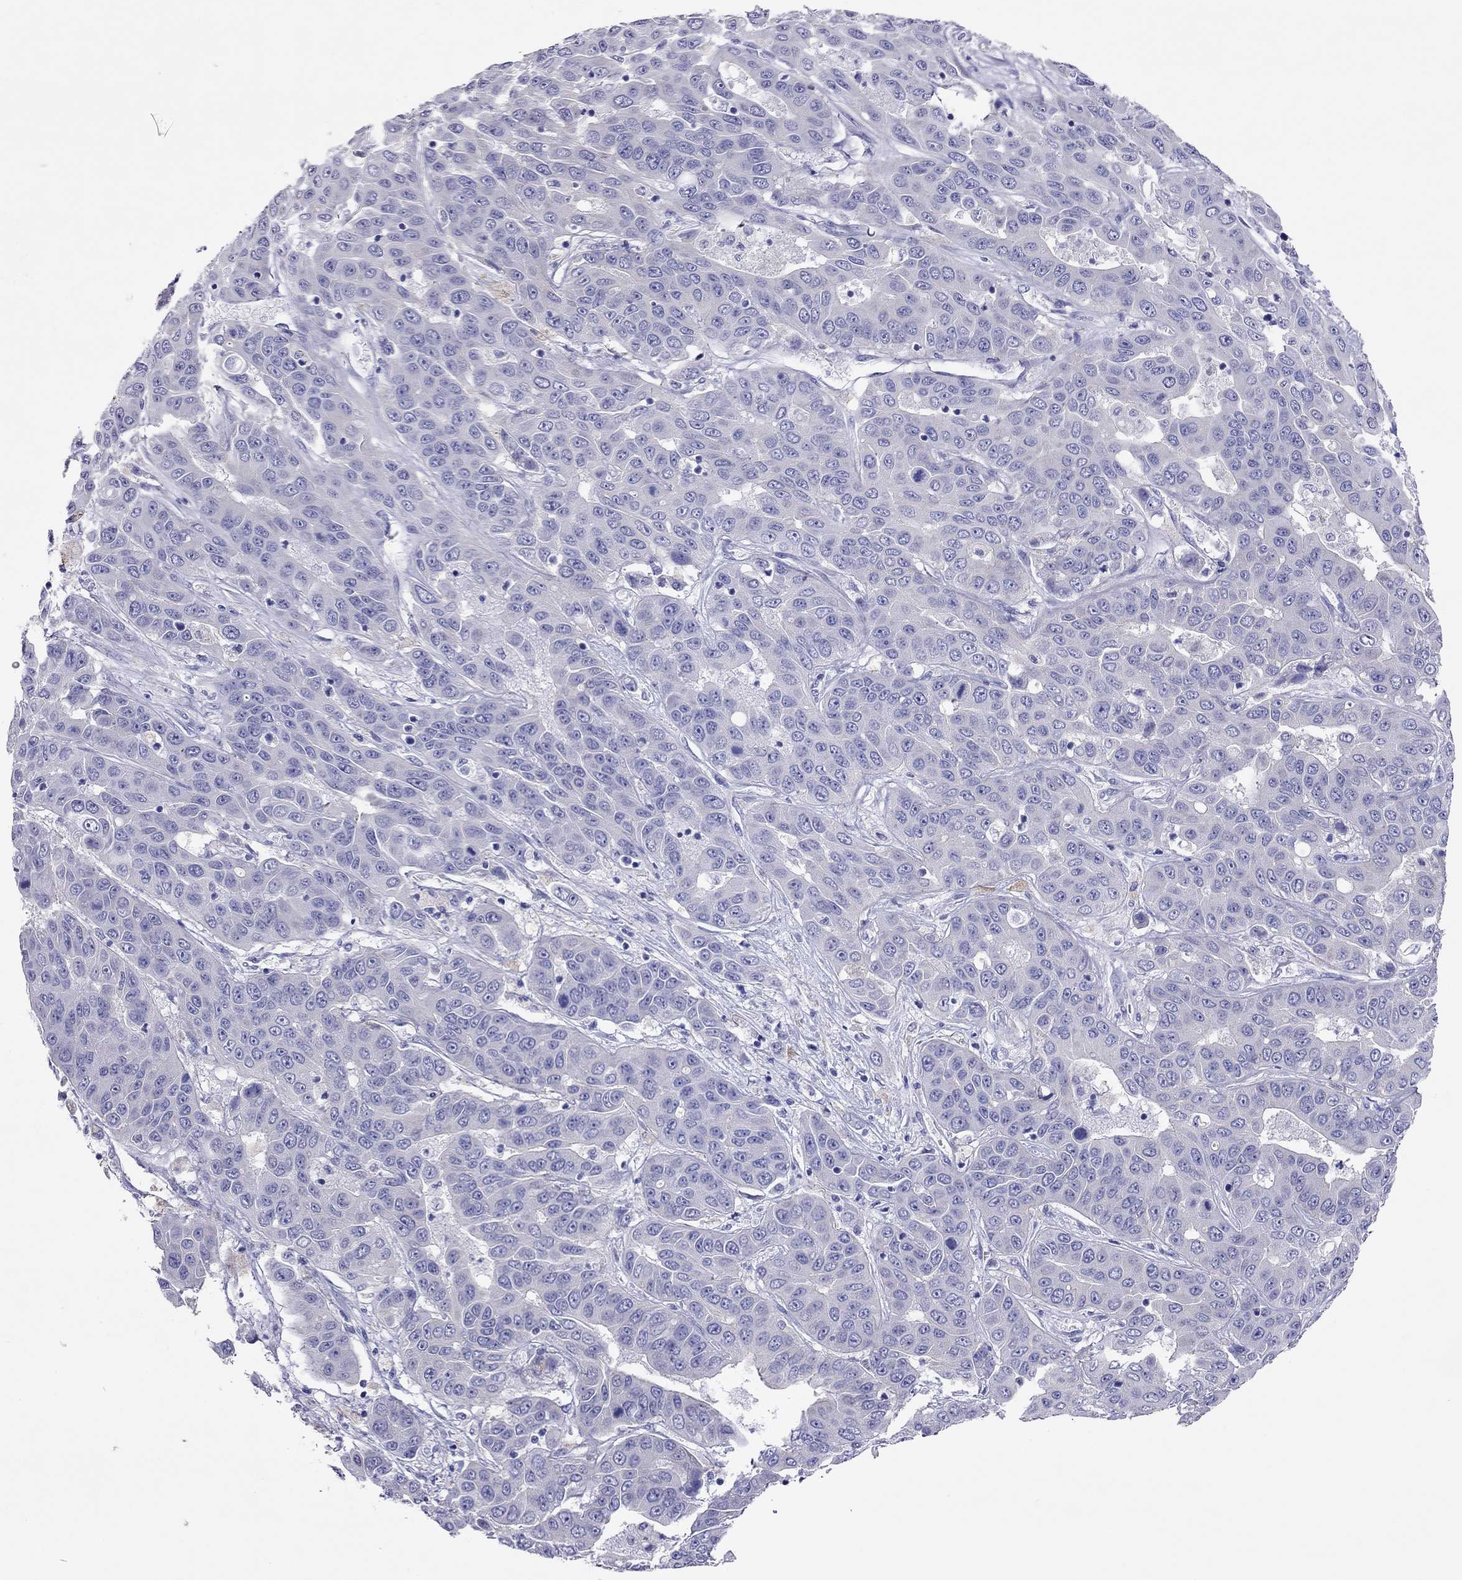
{"staining": {"intensity": "negative", "quantity": "none", "location": "none"}, "tissue": "liver cancer", "cell_type": "Tumor cells", "image_type": "cancer", "snomed": [{"axis": "morphology", "description": "Cholangiocarcinoma"}, {"axis": "topography", "description": "Liver"}], "caption": "Immunohistochemistry of human liver cancer exhibits no expression in tumor cells.", "gene": "CAPNS2", "patient": {"sex": "female", "age": 52}}